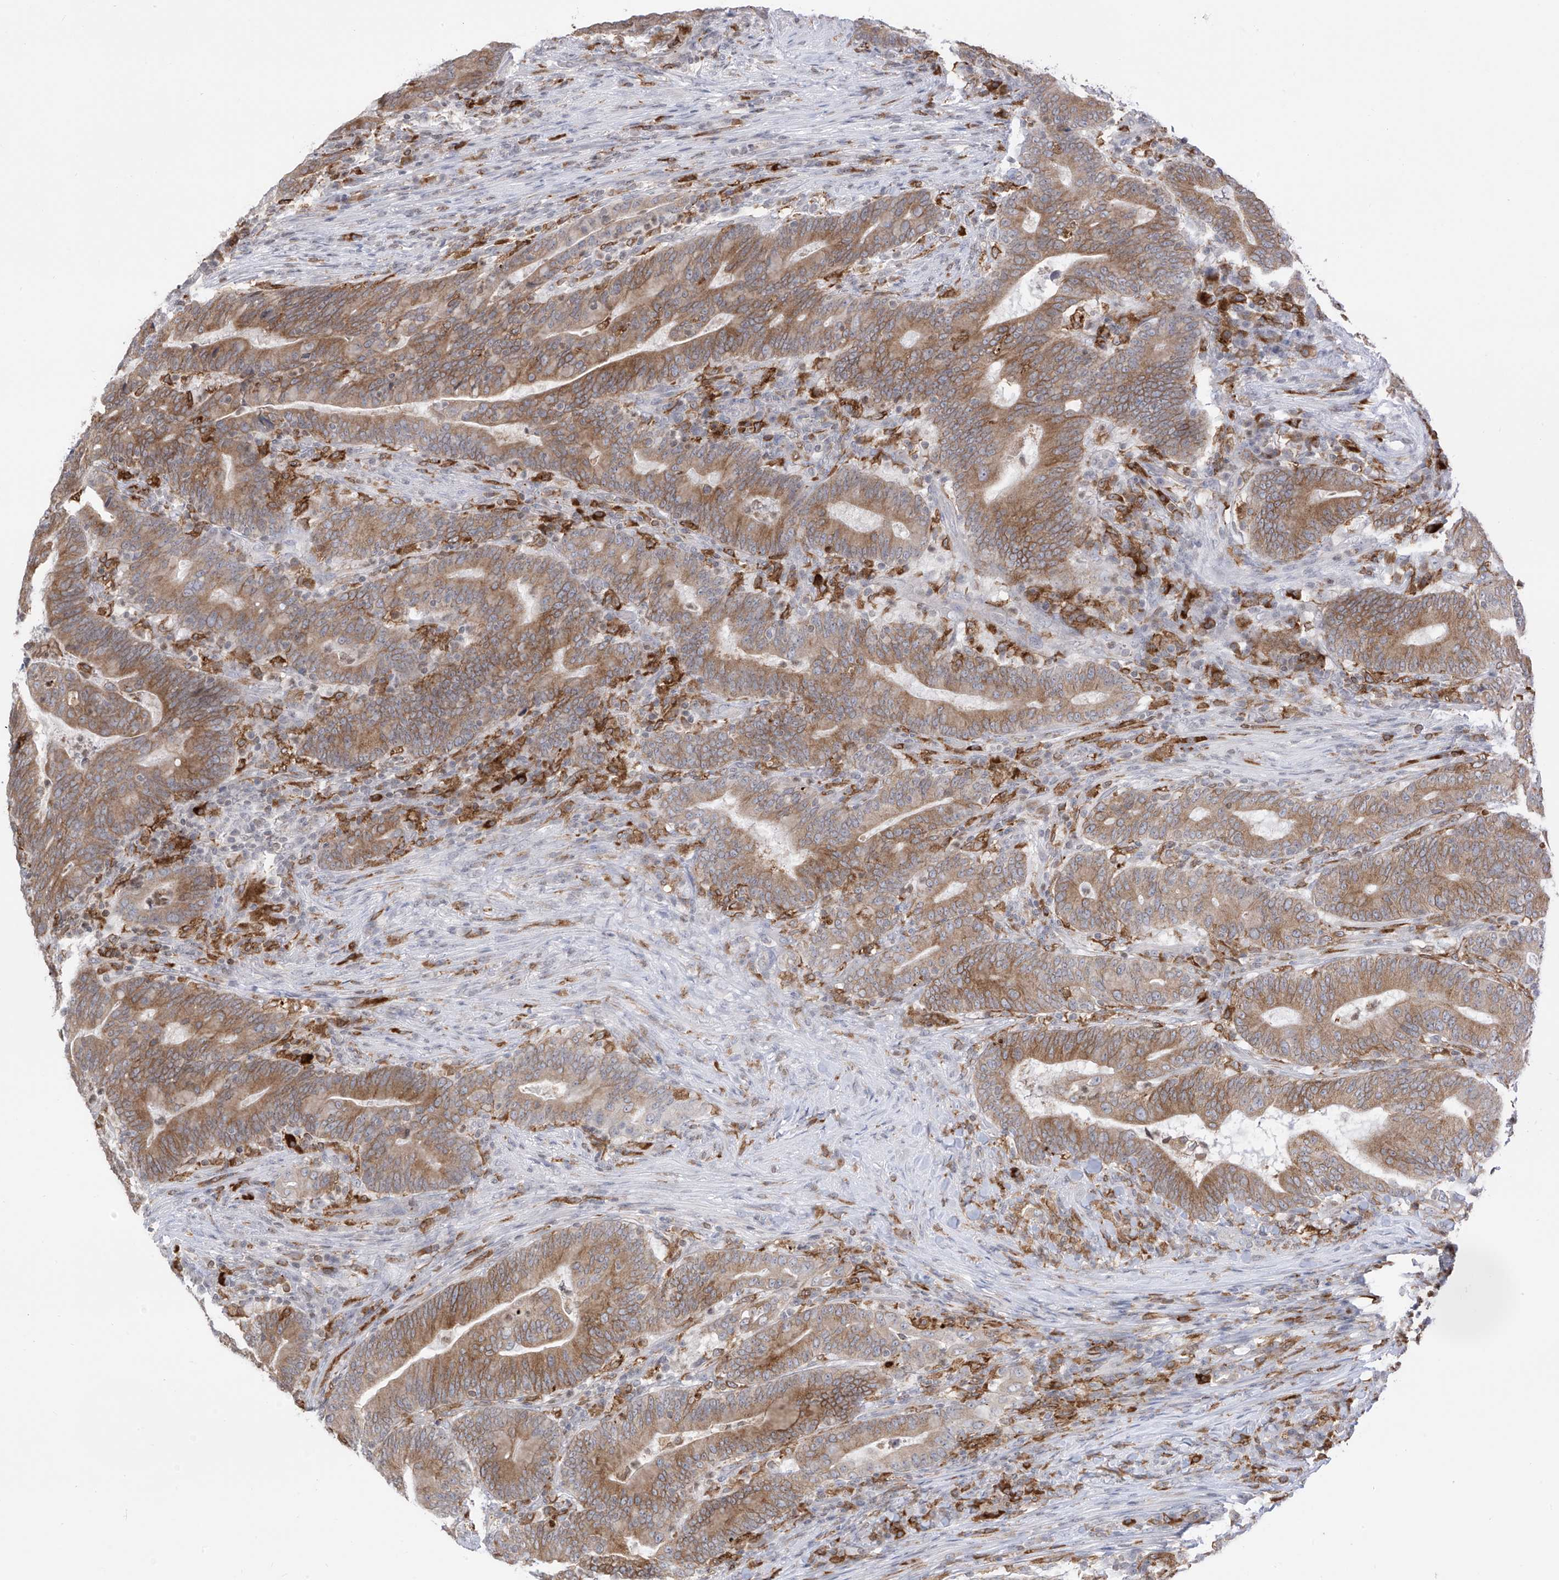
{"staining": {"intensity": "moderate", "quantity": ">75%", "location": "cytoplasmic/membranous"}, "tissue": "colorectal cancer", "cell_type": "Tumor cells", "image_type": "cancer", "snomed": [{"axis": "morphology", "description": "Normal tissue, NOS"}, {"axis": "morphology", "description": "Adenocarcinoma, NOS"}, {"axis": "topography", "description": "Colon"}], "caption": "Tumor cells demonstrate medium levels of moderate cytoplasmic/membranous expression in approximately >75% of cells in colorectal cancer.", "gene": "TBXAS1", "patient": {"sex": "female", "age": 66}}